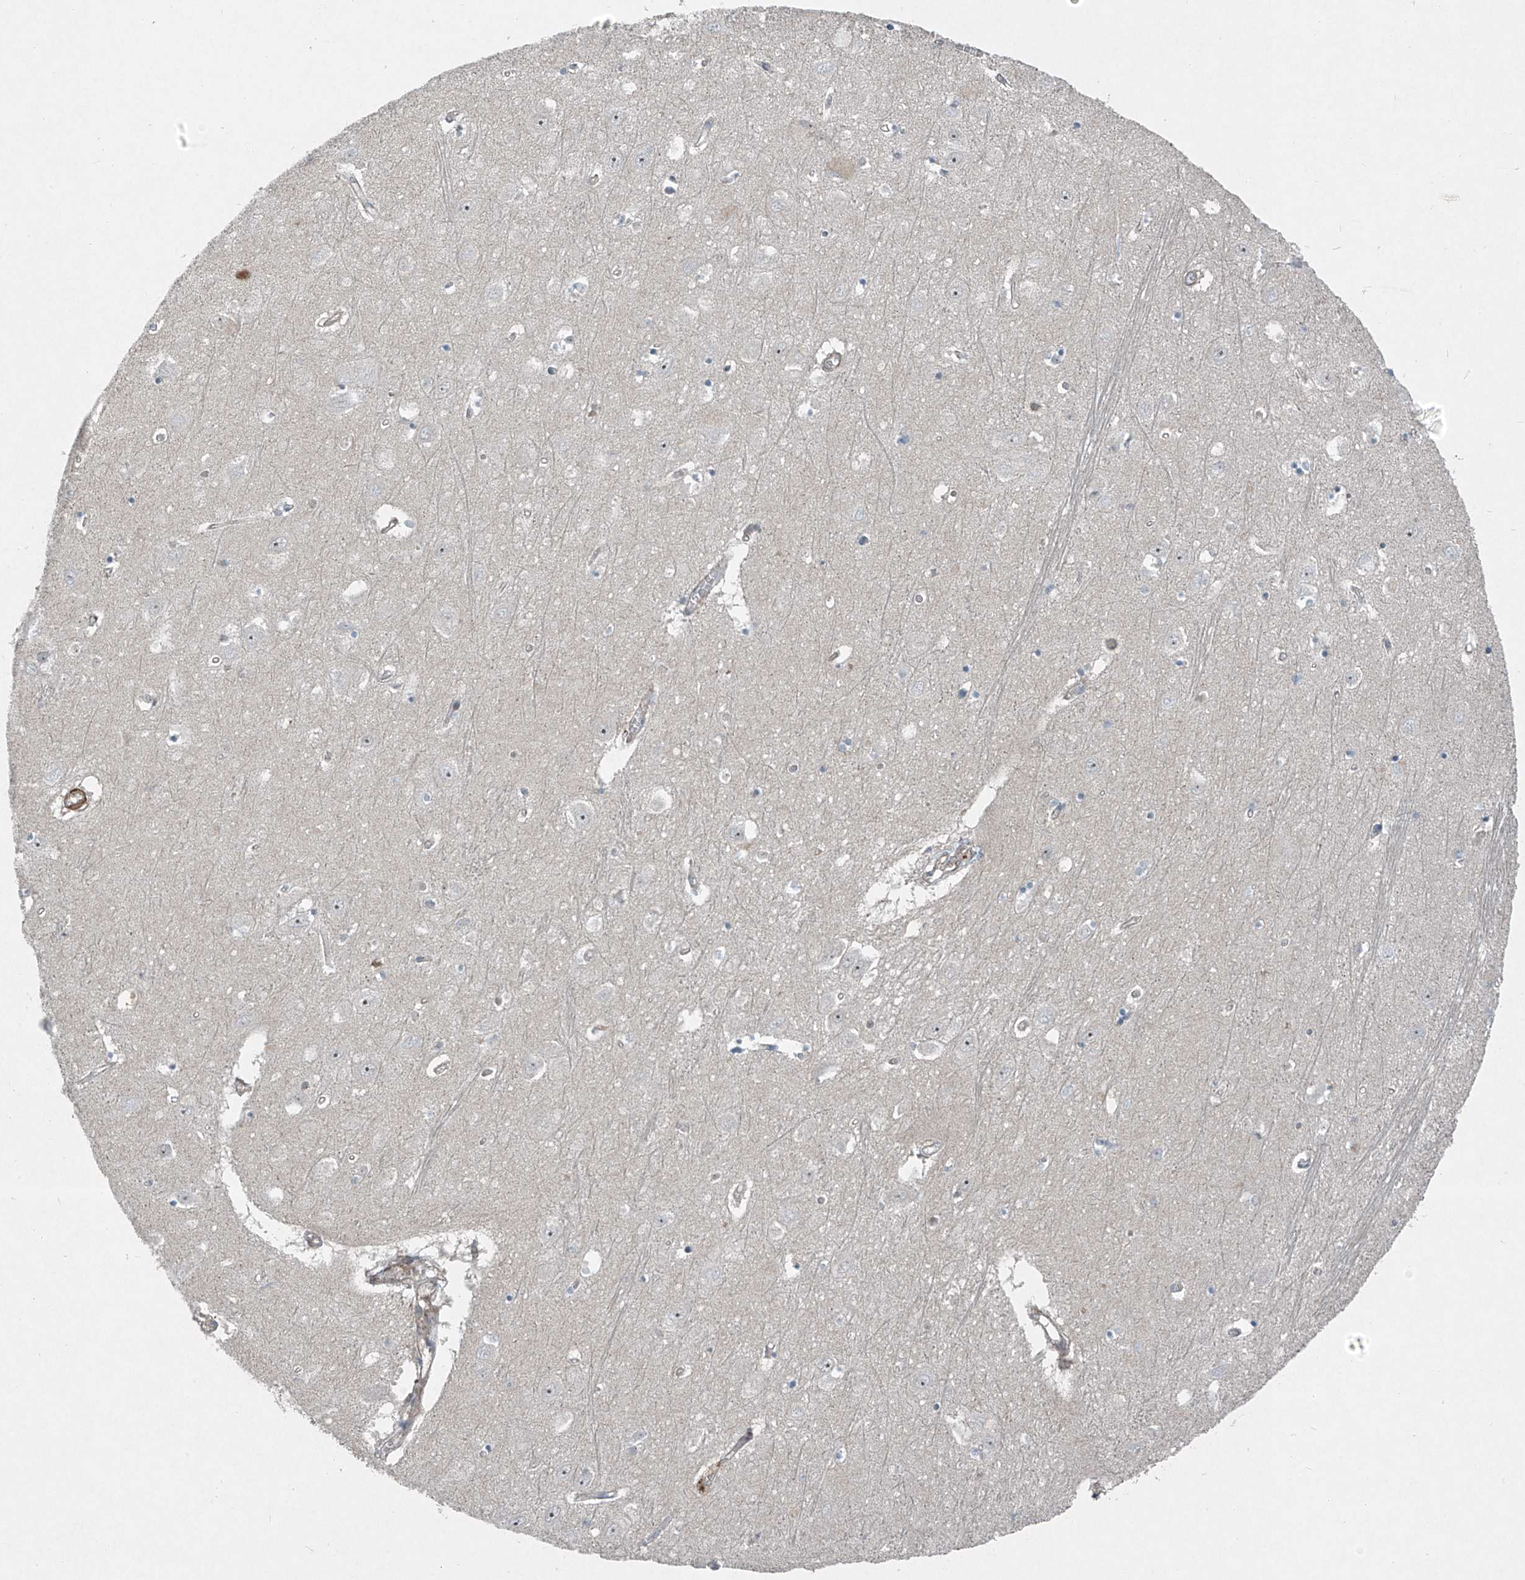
{"staining": {"intensity": "negative", "quantity": "none", "location": "none"}, "tissue": "hippocampus", "cell_type": "Glial cells", "image_type": "normal", "snomed": [{"axis": "morphology", "description": "Normal tissue, NOS"}, {"axis": "topography", "description": "Hippocampus"}], "caption": "Immunohistochemical staining of unremarkable human hippocampus demonstrates no significant staining in glial cells.", "gene": "PPCS", "patient": {"sex": "female", "age": 64}}